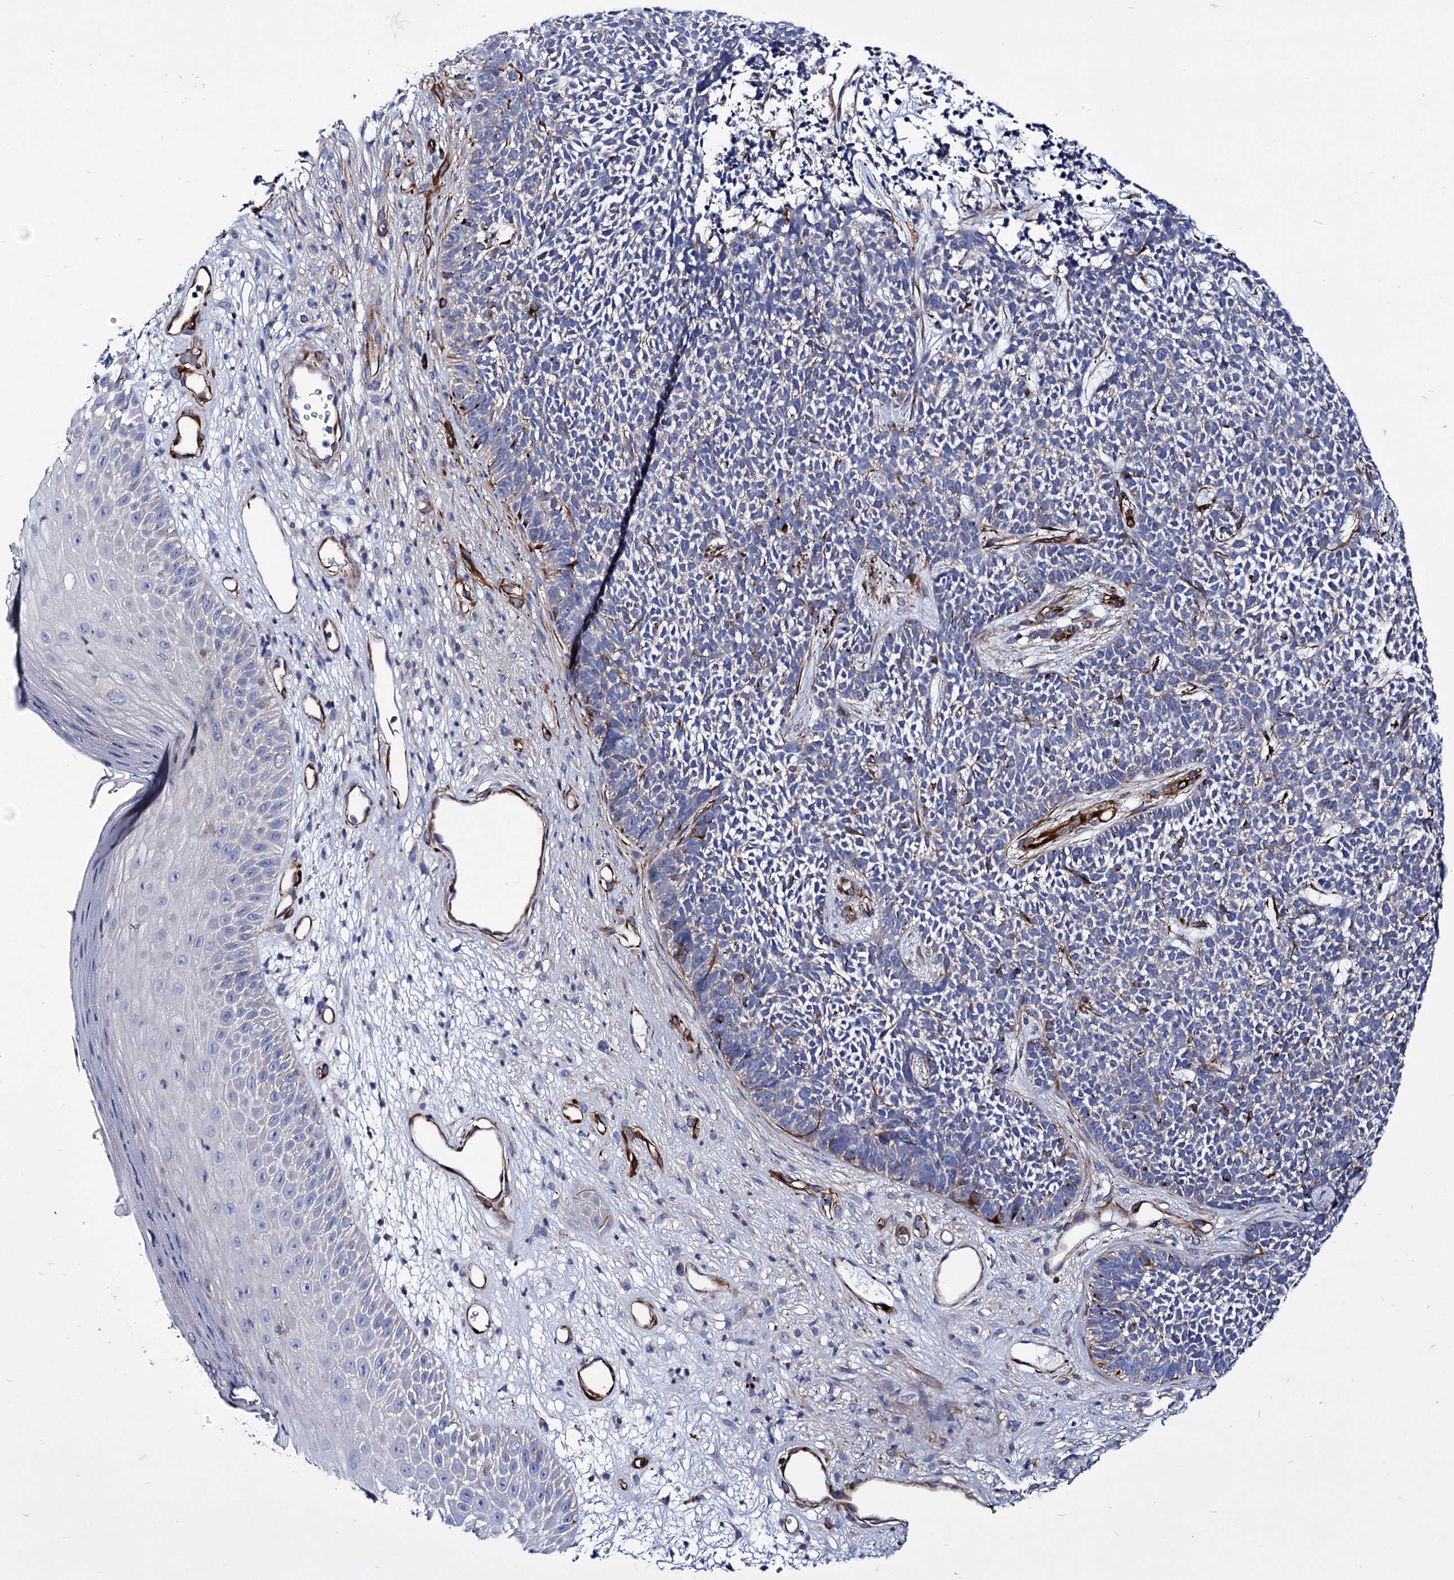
{"staining": {"intensity": "negative", "quantity": "none", "location": "none"}, "tissue": "skin cancer", "cell_type": "Tumor cells", "image_type": "cancer", "snomed": [{"axis": "morphology", "description": "Basal cell carcinoma"}, {"axis": "topography", "description": "Skin"}], "caption": "There is no significant expression in tumor cells of skin cancer (basal cell carcinoma).", "gene": "AXL", "patient": {"sex": "female", "age": 84}}